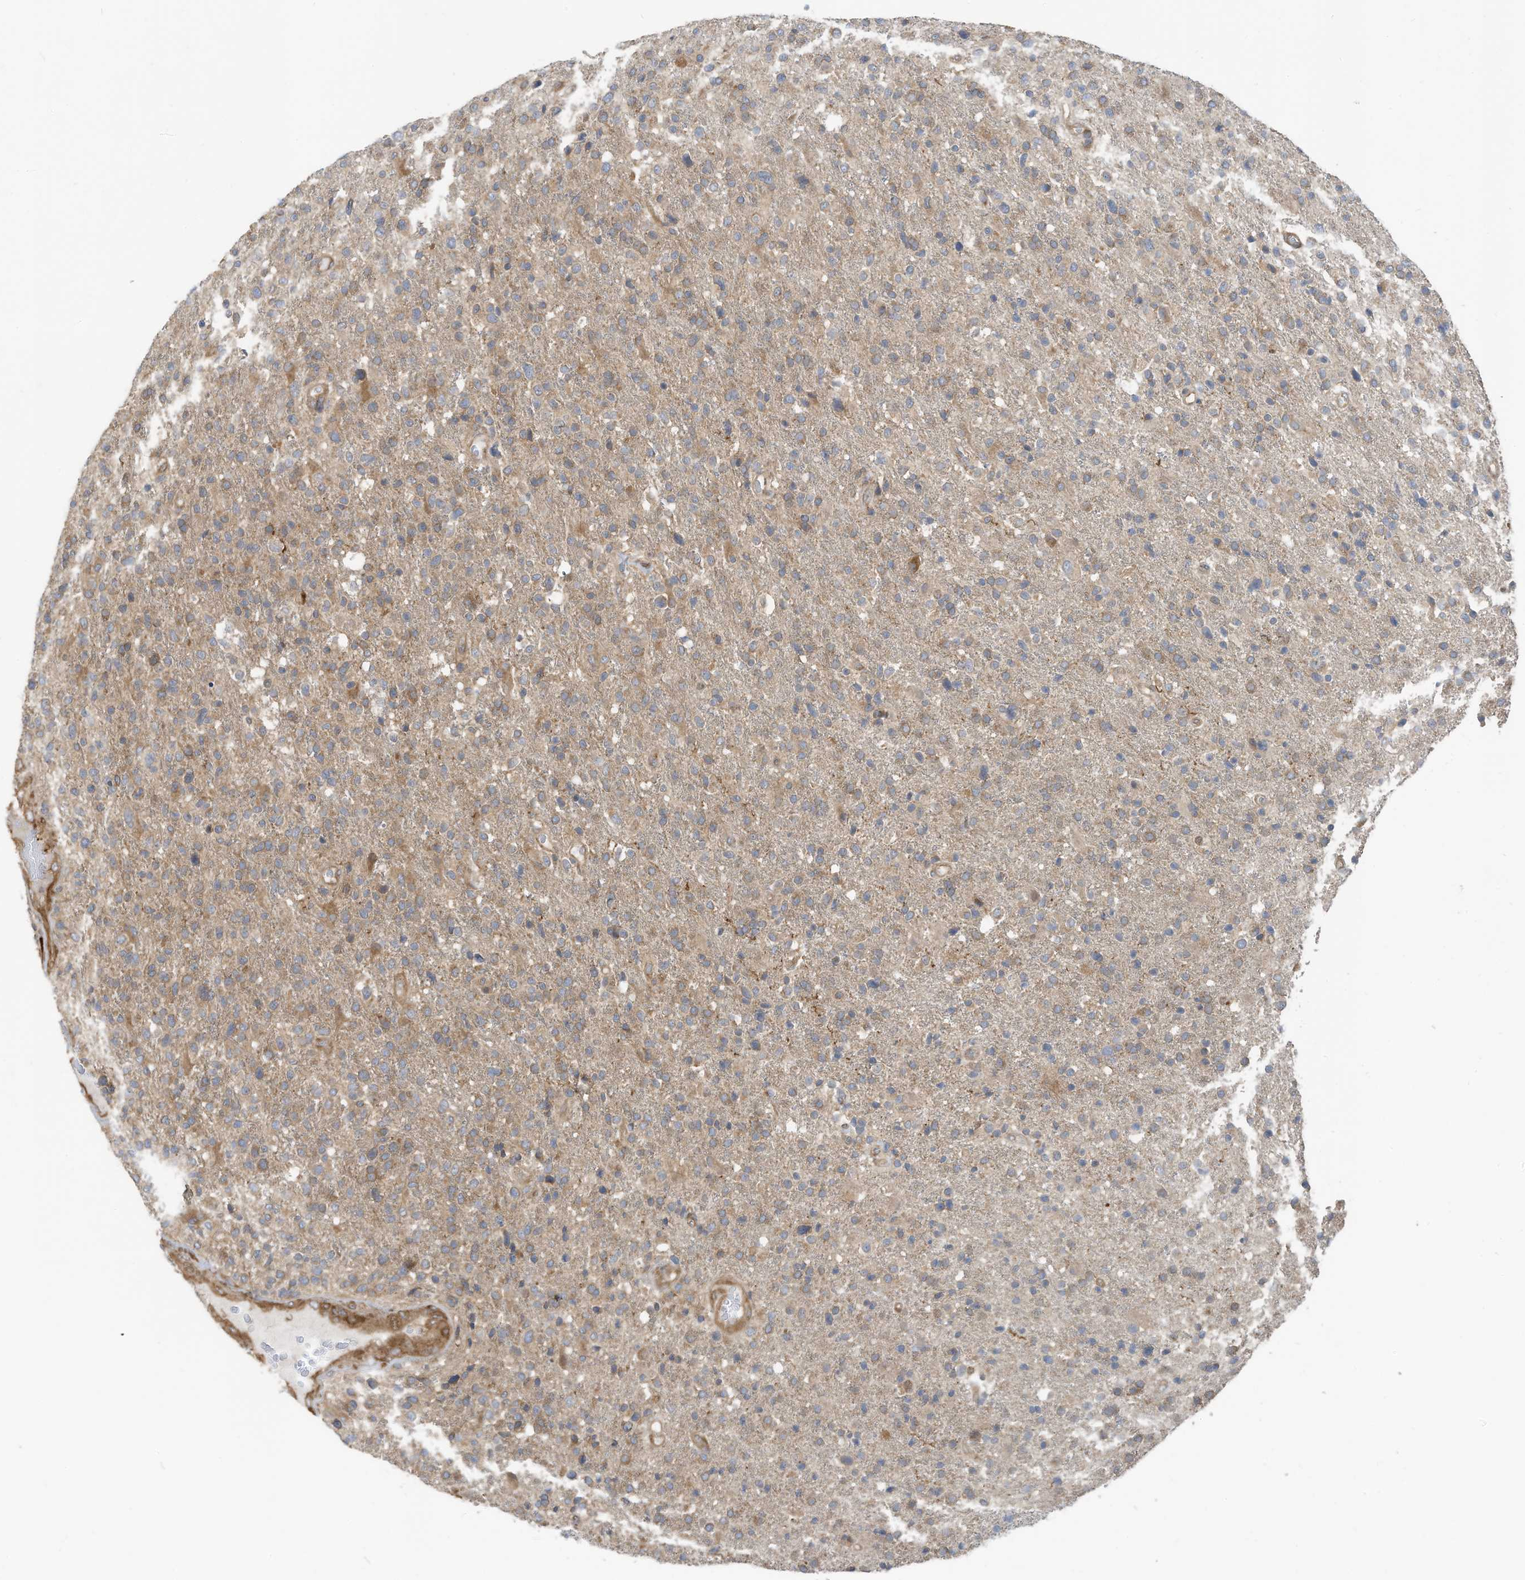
{"staining": {"intensity": "weak", "quantity": "<25%", "location": "cytoplasmic/membranous"}, "tissue": "glioma", "cell_type": "Tumor cells", "image_type": "cancer", "snomed": [{"axis": "morphology", "description": "Glioma, malignant, High grade"}, {"axis": "topography", "description": "Brain"}], "caption": "IHC photomicrograph of malignant glioma (high-grade) stained for a protein (brown), which demonstrates no expression in tumor cells.", "gene": "USE1", "patient": {"sex": "male", "age": 72}}